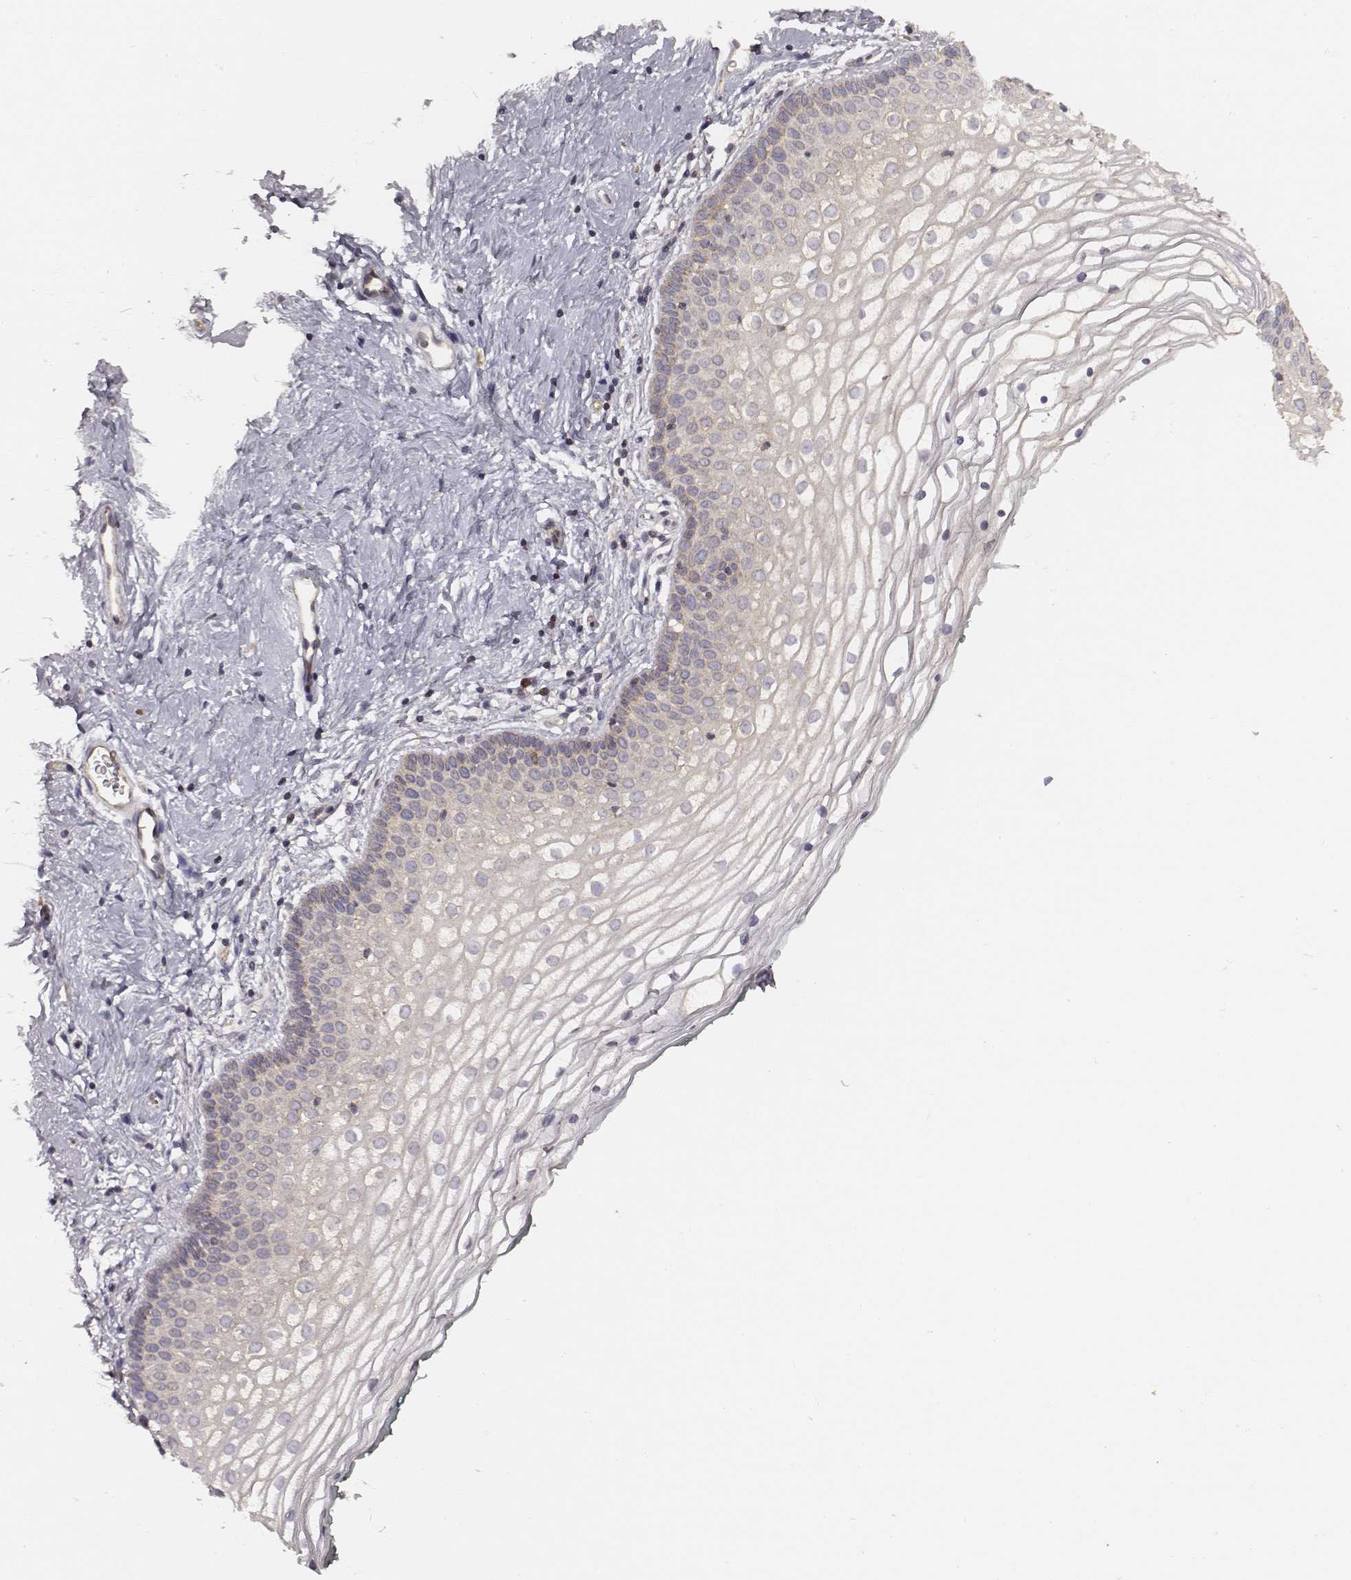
{"staining": {"intensity": "weak", "quantity": "<25%", "location": "cytoplasmic/membranous"}, "tissue": "vagina", "cell_type": "Squamous epithelial cells", "image_type": "normal", "snomed": [{"axis": "morphology", "description": "Normal tissue, NOS"}, {"axis": "topography", "description": "Vagina"}], "caption": "Immunohistochemistry (IHC) image of benign human vagina stained for a protein (brown), which shows no positivity in squamous epithelial cells.", "gene": "CARS1", "patient": {"sex": "female", "age": 36}}